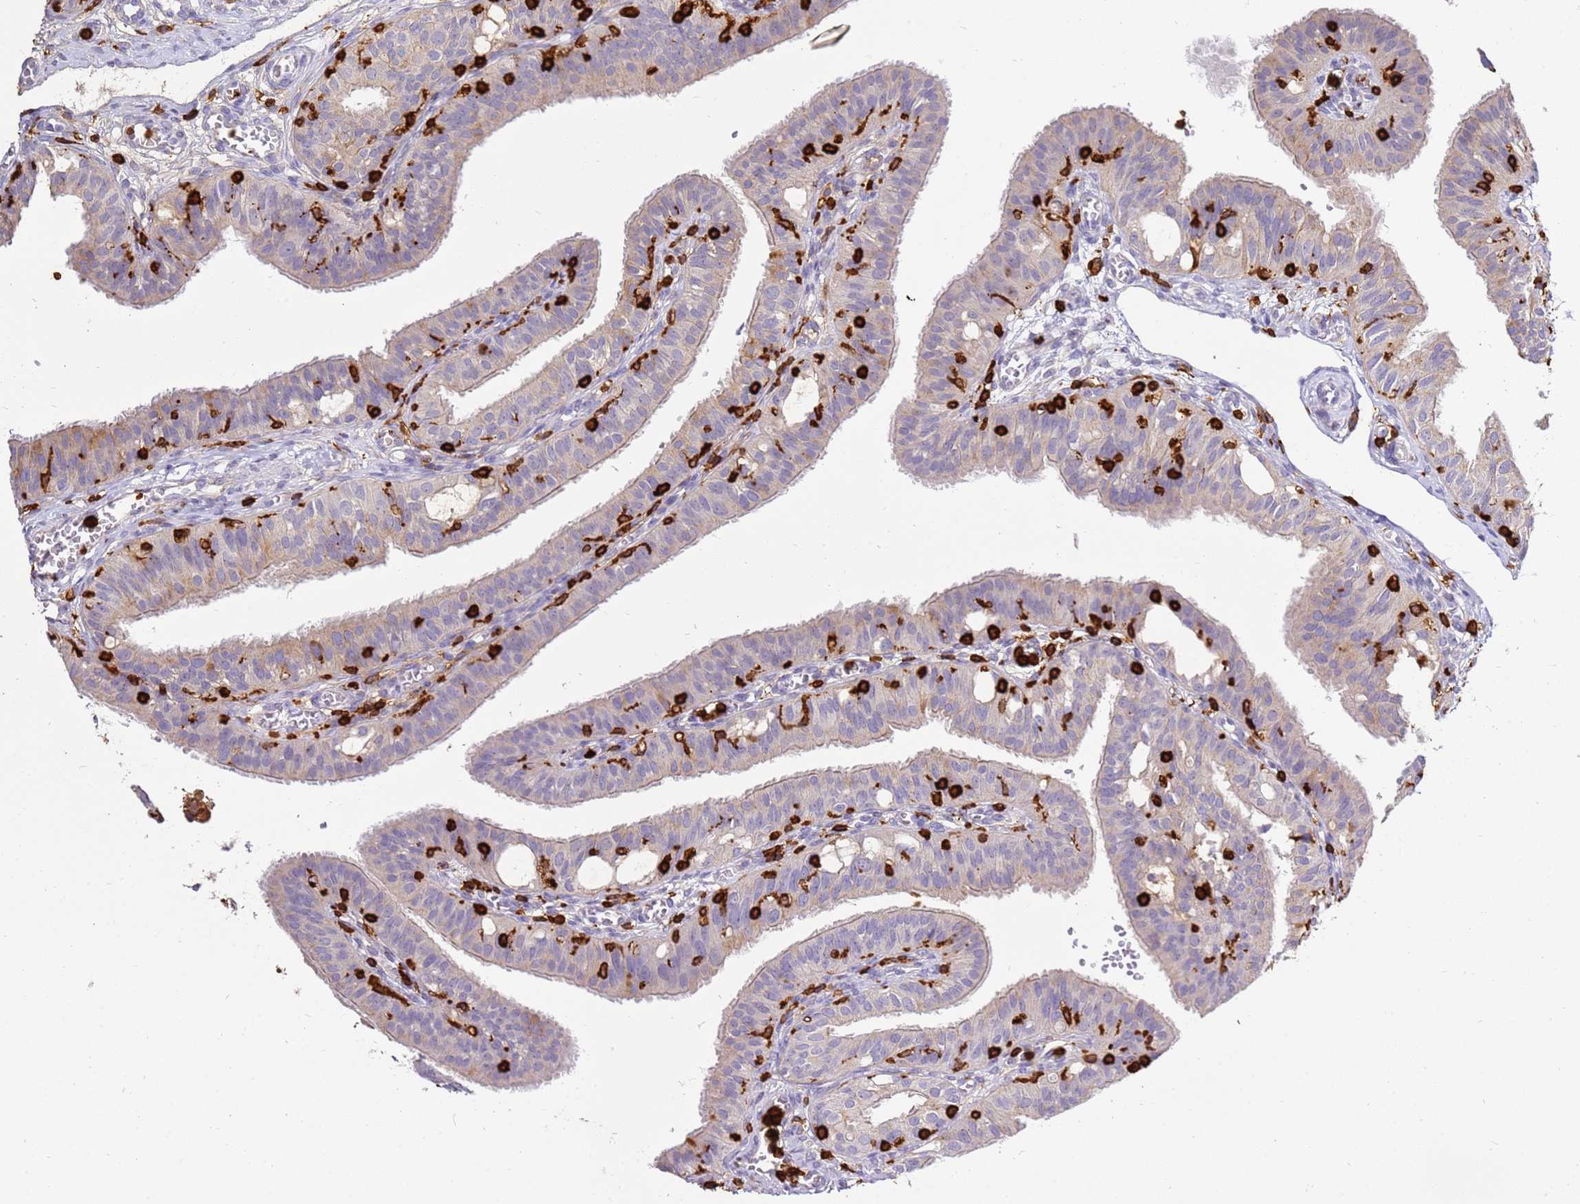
{"staining": {"intensity": "negative", "quantity": "none", "location": "none"}, "tissue": "fallopian tube", "cell_type": "Glandular cells", "image_type": "normal", "snomed": [{"axis": "morphology", "description": "Normal tissue, NOS"}, {"axis": "topography", "description": "Fallopian tube"}, {"axis": "topography", "description": "Ovary"}], "caption": "DAB immunohistochemical staining of benign fallopian tube reveals no significant expression in glandular cells. The staining was performed using DAB to visualize the protein expression in brown, while the nuclei were stained in blue with hematoxylin (Magnification: 20x).", "gene": "CORO1A", "patient": {"sex": "female", "age": 42}}